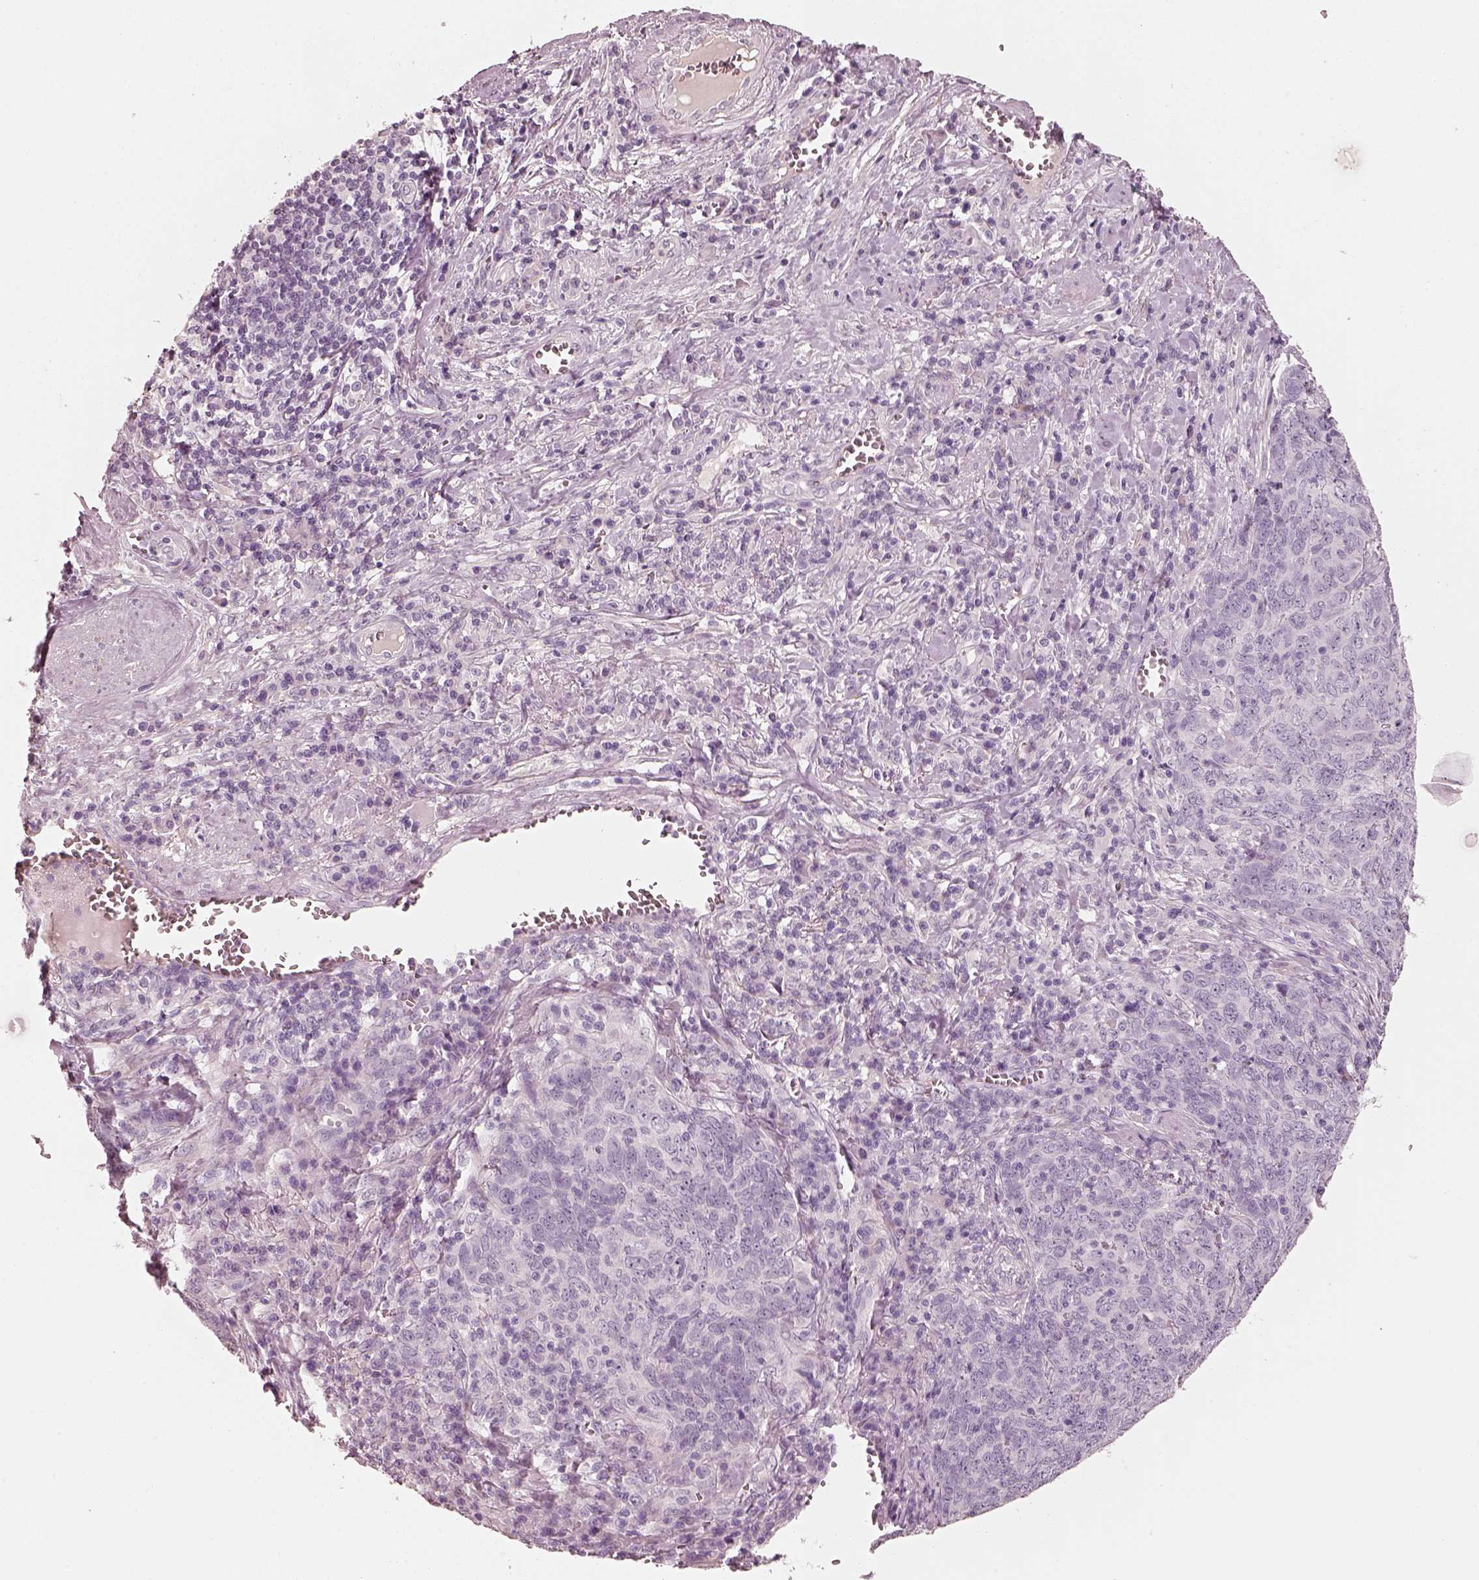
{"staining": {"intensity": "negative", "quantity": "none", "location": "none"}, "tissue": "skin cancer", "cell_type": "Tumor cells", "image_type": "cancer", "snomed": [{"axis": "morphology", "description": "Squamous cell carcinoma, NOS"}, {"axis": "topography", "description": "Skin"}, {"axis": "topography", "description": "Anal"}], "caption": "Tumor cells are negative for protein expression in human skin squamous cell carcinoma.", "gene": "RS1", "patient": {"sex": "female", "age": 51}}